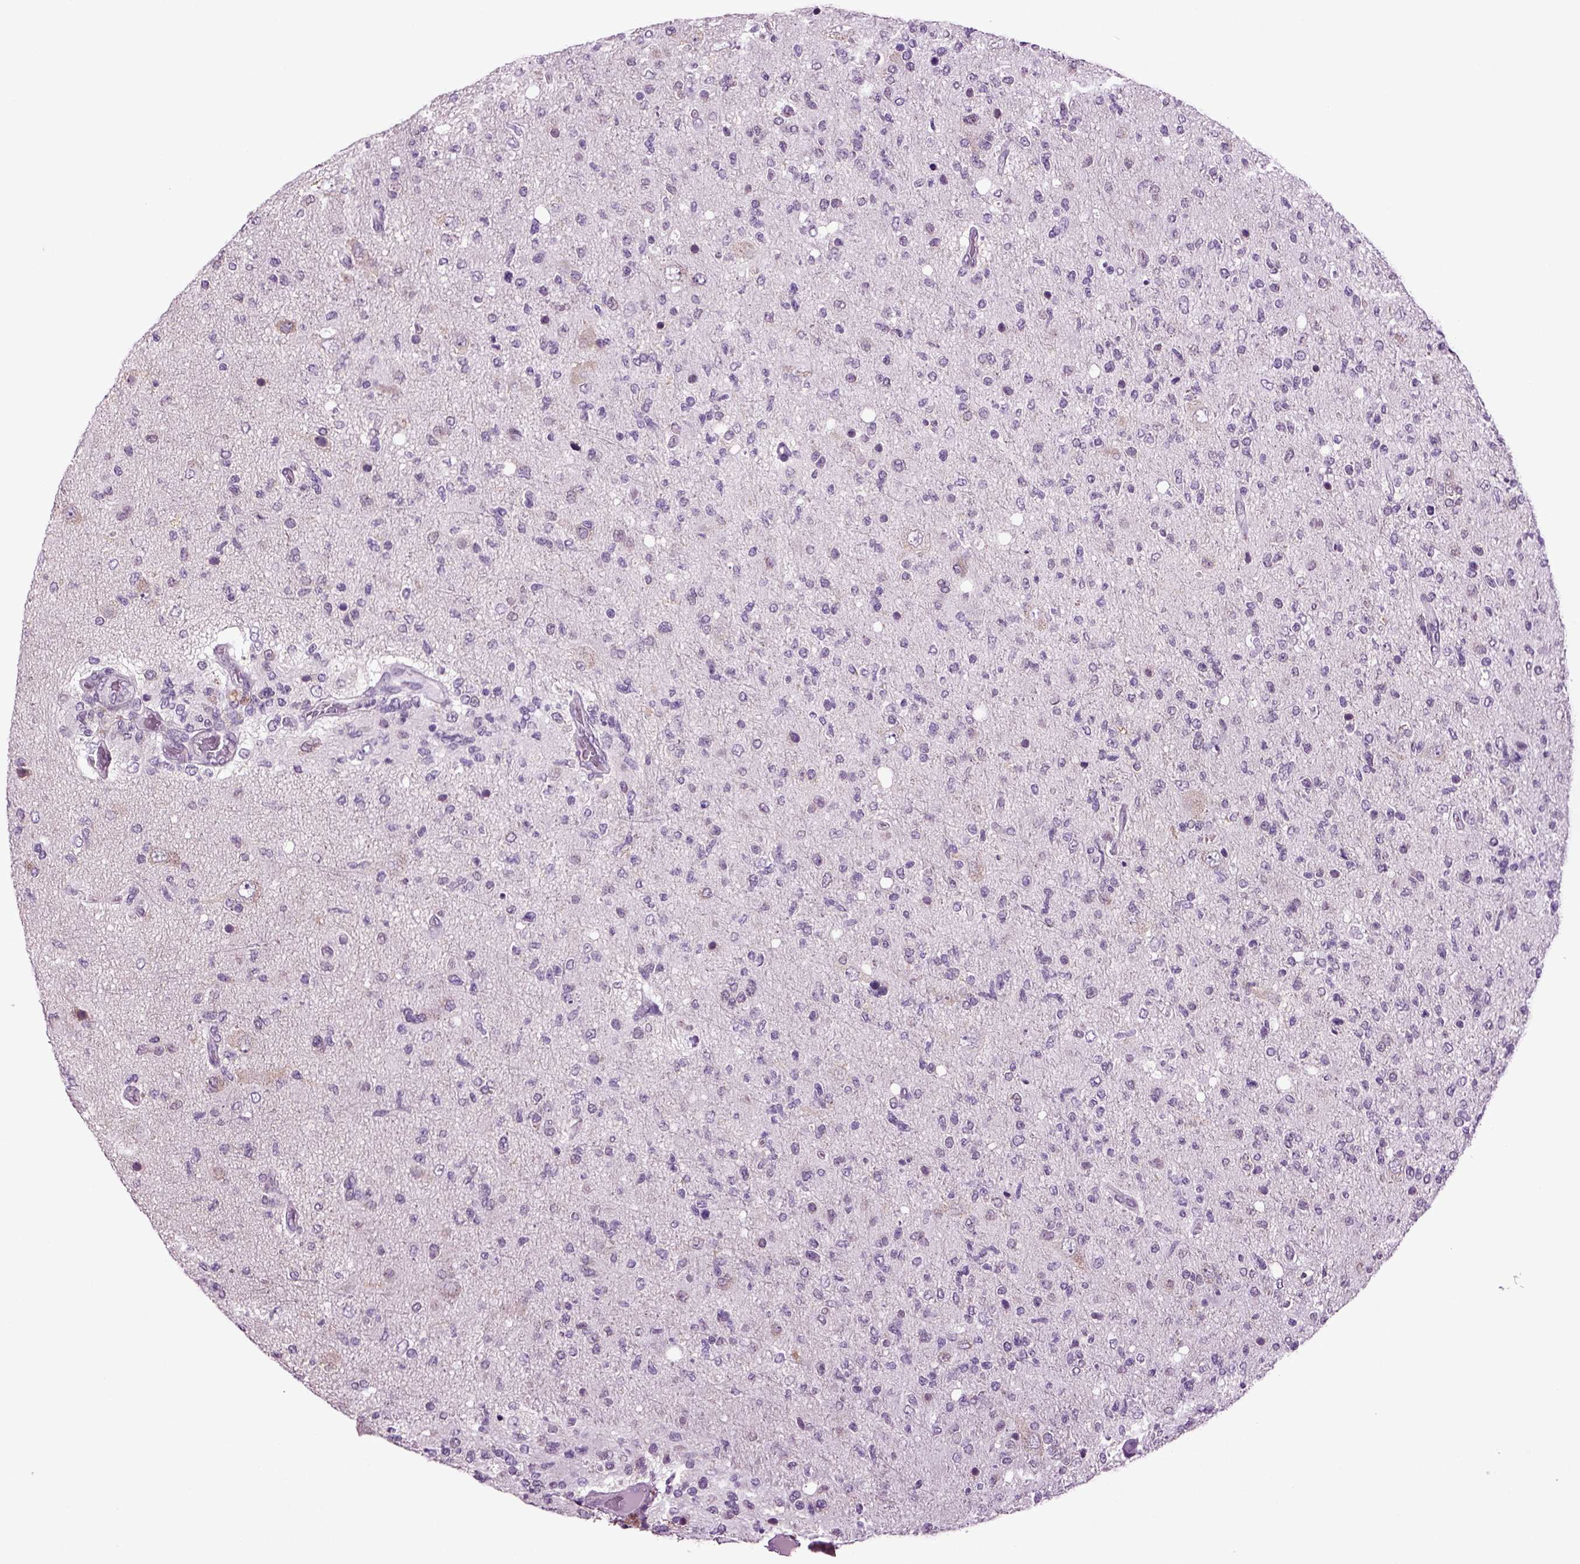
{"staining": {"intensity": "negative", "quantity": "none", "location": "none"}, "tissue": "glioma", "cell_type": "Tumor cells", "image_type": "cancer", "snomed": [{"axis": "morphology", "description": "Glioma, malignant, High grade"}, {"axis": "topography", "description": "Cerebral cortex"}], "caption": "High magnification brightfield microscopy of glioma stained with DAB (brown) and counterstained with hematoxylin (blue): tumor cells show no significant expression.", "gene": "PLCH2", "patient": {"sex": "male", "age": 70}}